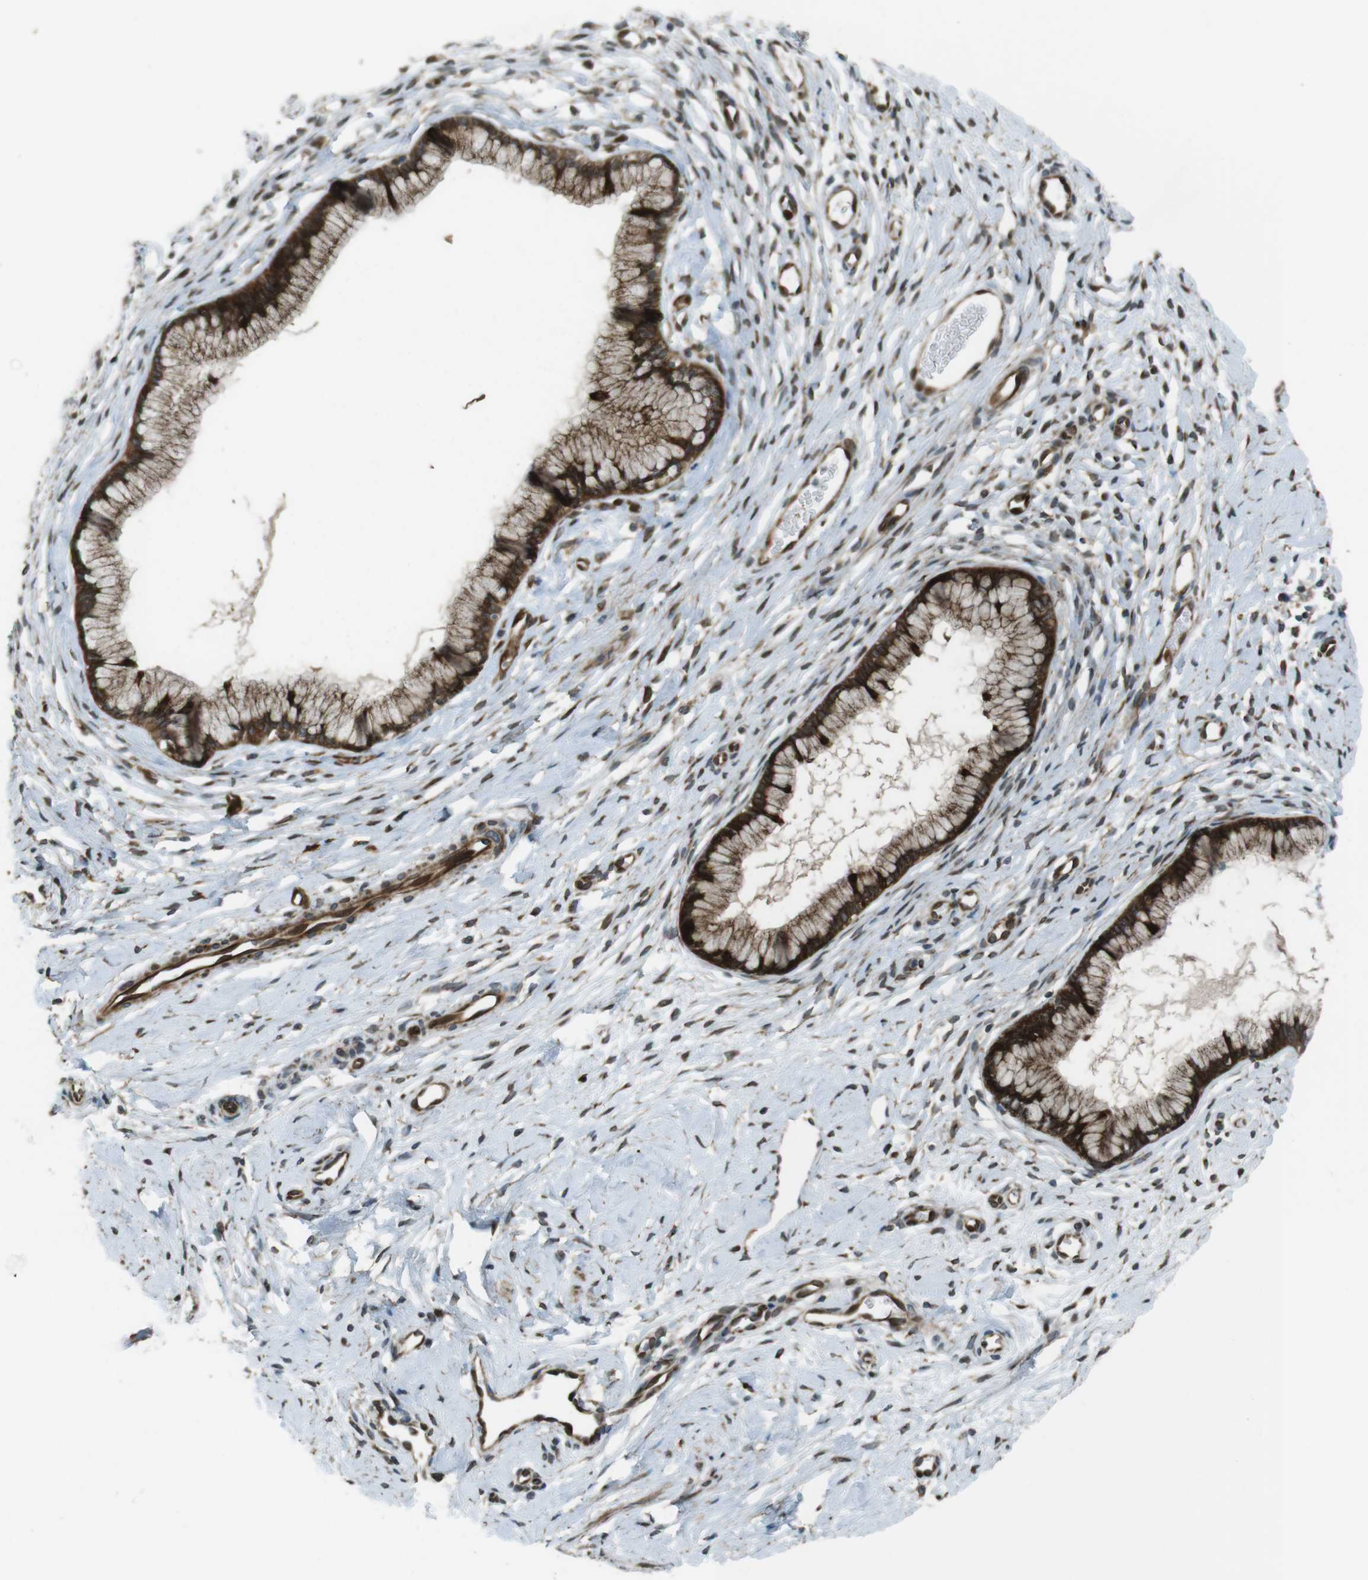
{"staining": {"intensity": "strong", "quantity": ">75%", "location": "cytoplasmic/membranous"}, "tissue": "cervix", "cell_type": "Glandular cells", "image_type": "normal", "snomed": [{"axis": "morphology", "description": "Normal tissue, NOS"}, {"axis": "topography", "description": "Cervix"}], "caption": "An image showing strong cytoplasmic/membranous expression in approximately >75% of glandular cells in normal cervix, as visualized by brown immunohistochemical staining.", "gene": "ZNF330", "patient": {"sex": "female", "age": 65}}